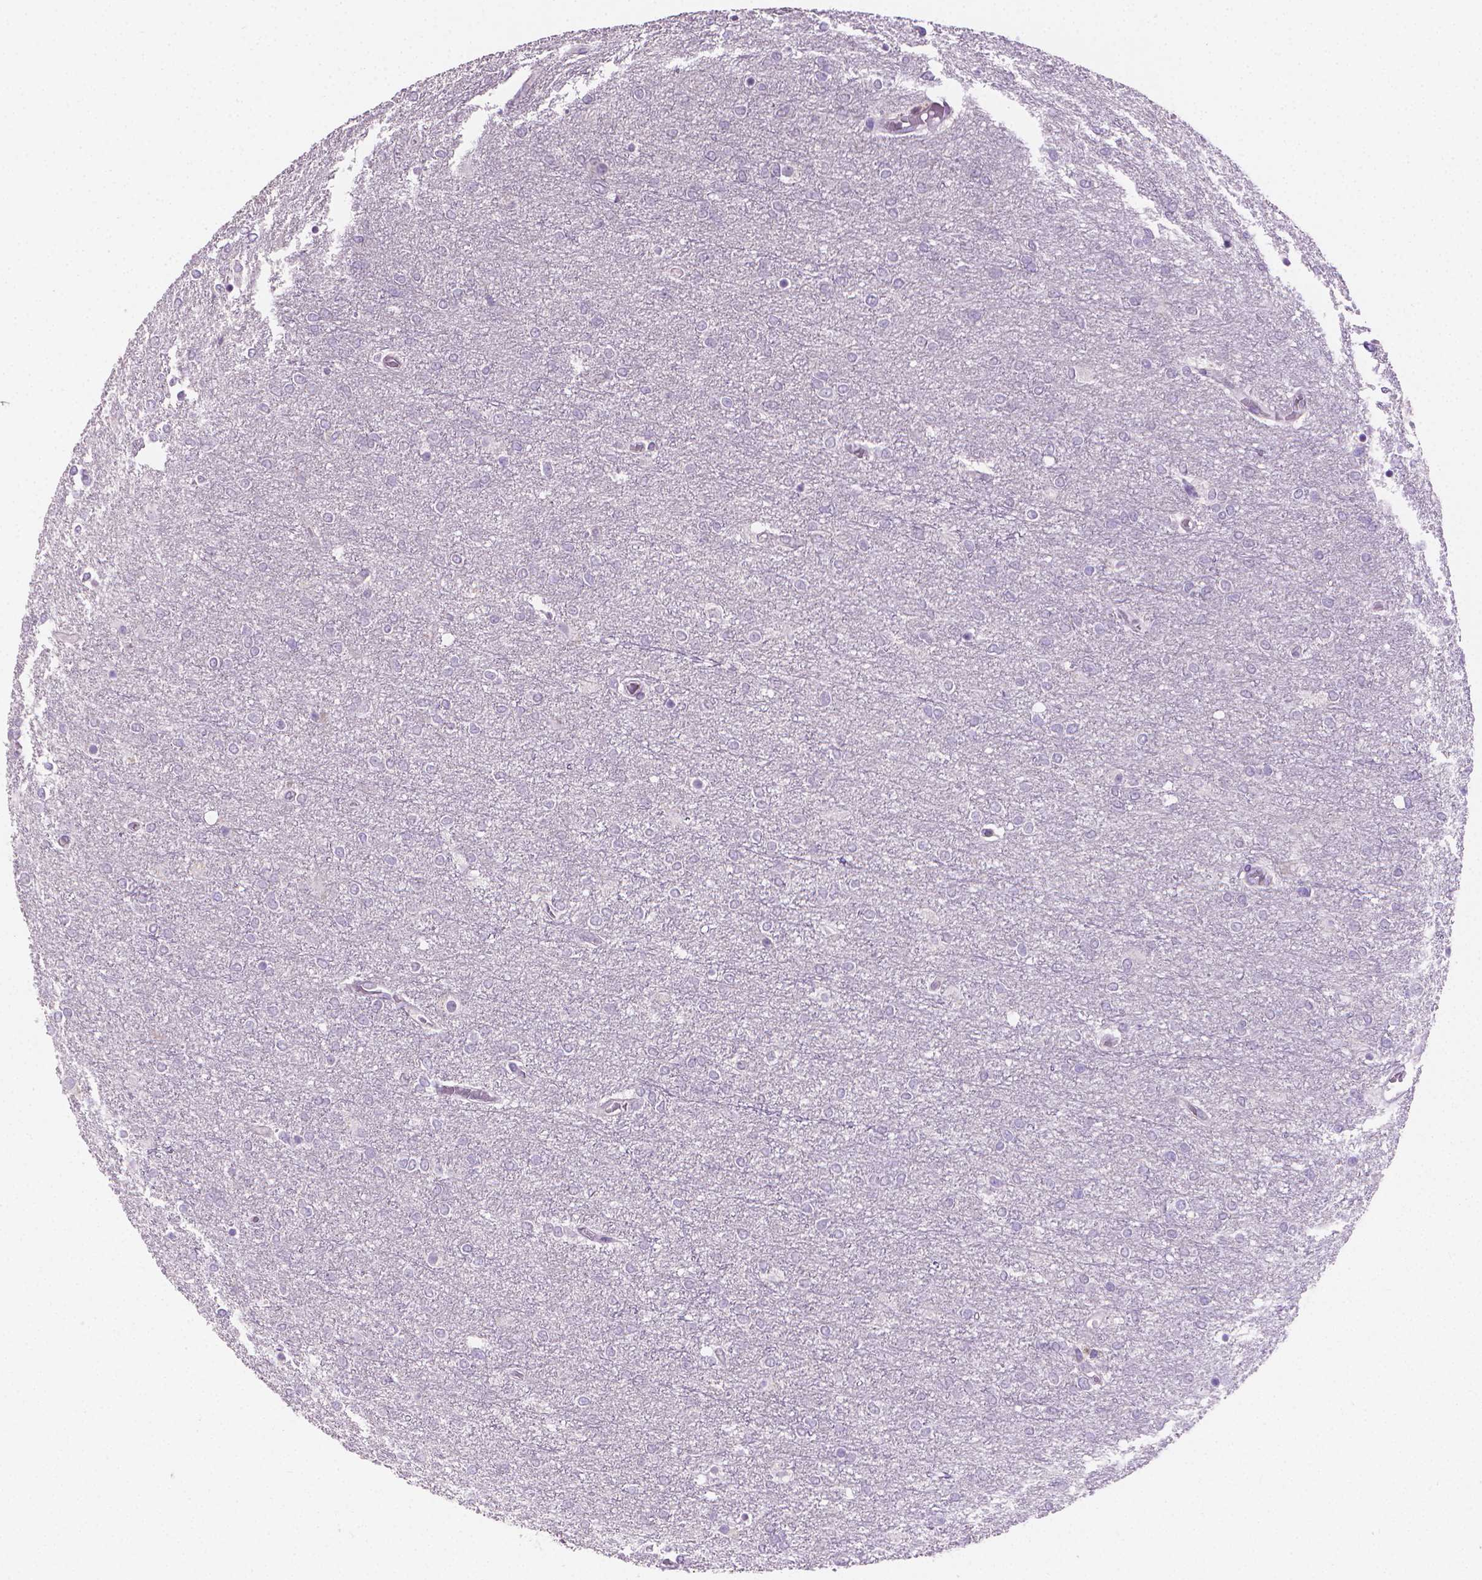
{"staining": {"intensity": "negative", "quantity": "none", "location": "none"}, "tissue": "glioma", "cell_type": "Tumor cells", "image_type": "cancer", "snomed": [{"axis": "morphology", "description": "Glioma, malignant, High grade"}, {"axis": "topography", "description": "Brain"}], "caption": "The immunohistochemistry (IHC) micrograph has no significant expression in tumor cells of glioma tissue.", "gene": "TNNI2", "patient": {"sex": "female", "age": 61}}